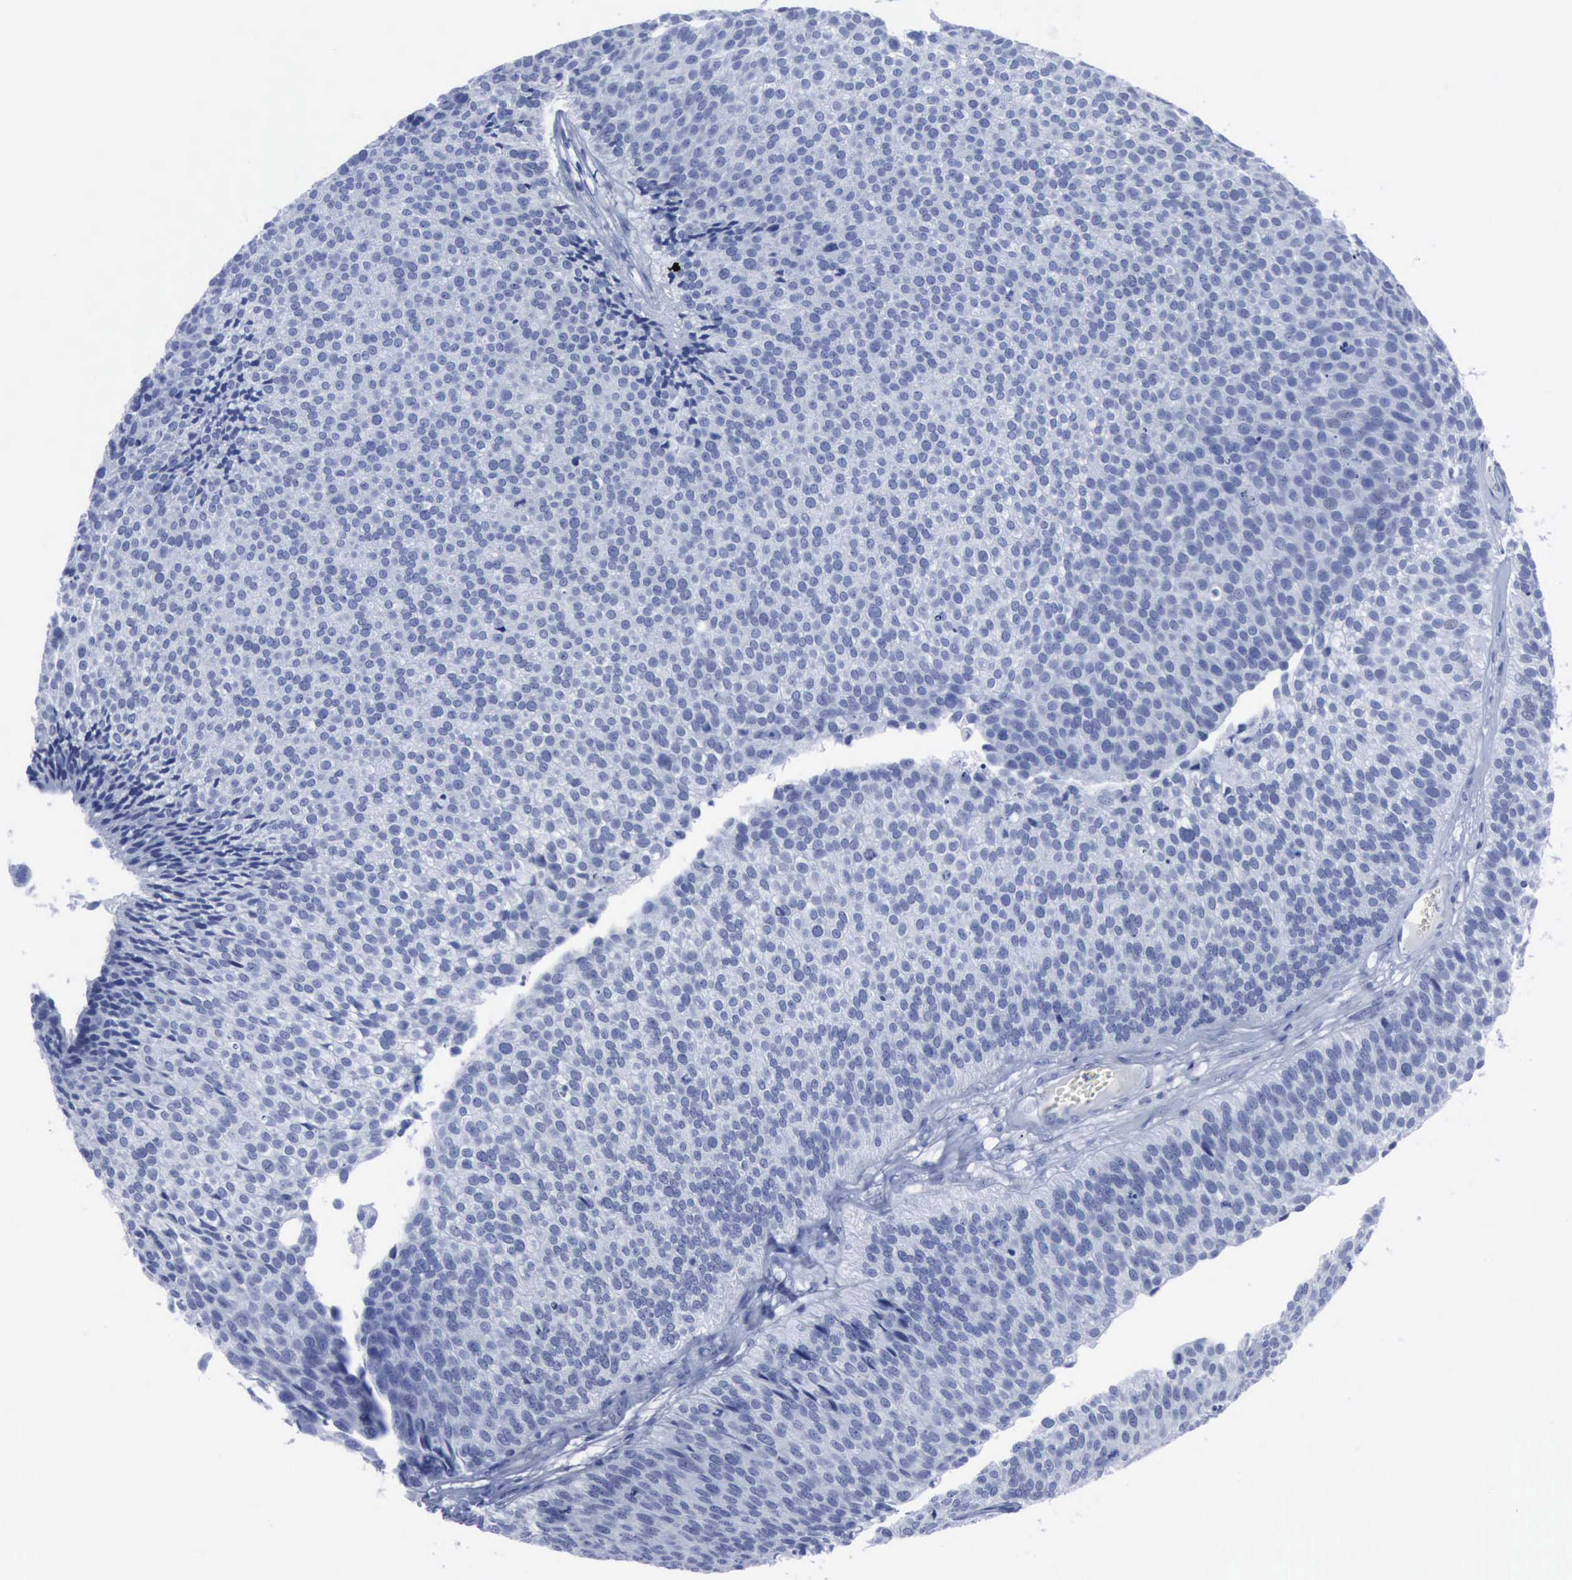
{"staining": {"intensity": "negative", "quantity": "none", "location": "none"}, "tissue": "urothelial cancer", "cell_type": "Tumor cells", "image_type": "cancer", "snomed": [{"axis": "morphology", "description": "Urothelial carcinoma, Low grade"}, {"axis": "topography", "description": "Urinary bladder"}], "caption": "This is a histopathology image of IHC staining of urothelial cancer, which shows no staining in tumor cells. Brightfield microscopy of immunohistochemistry (IHC) stained with DAB (brown) and hematoxylin (blue), captured at high magnification.", "gene": "NGFR", "patient": {"sex": "male", "age": 84}}